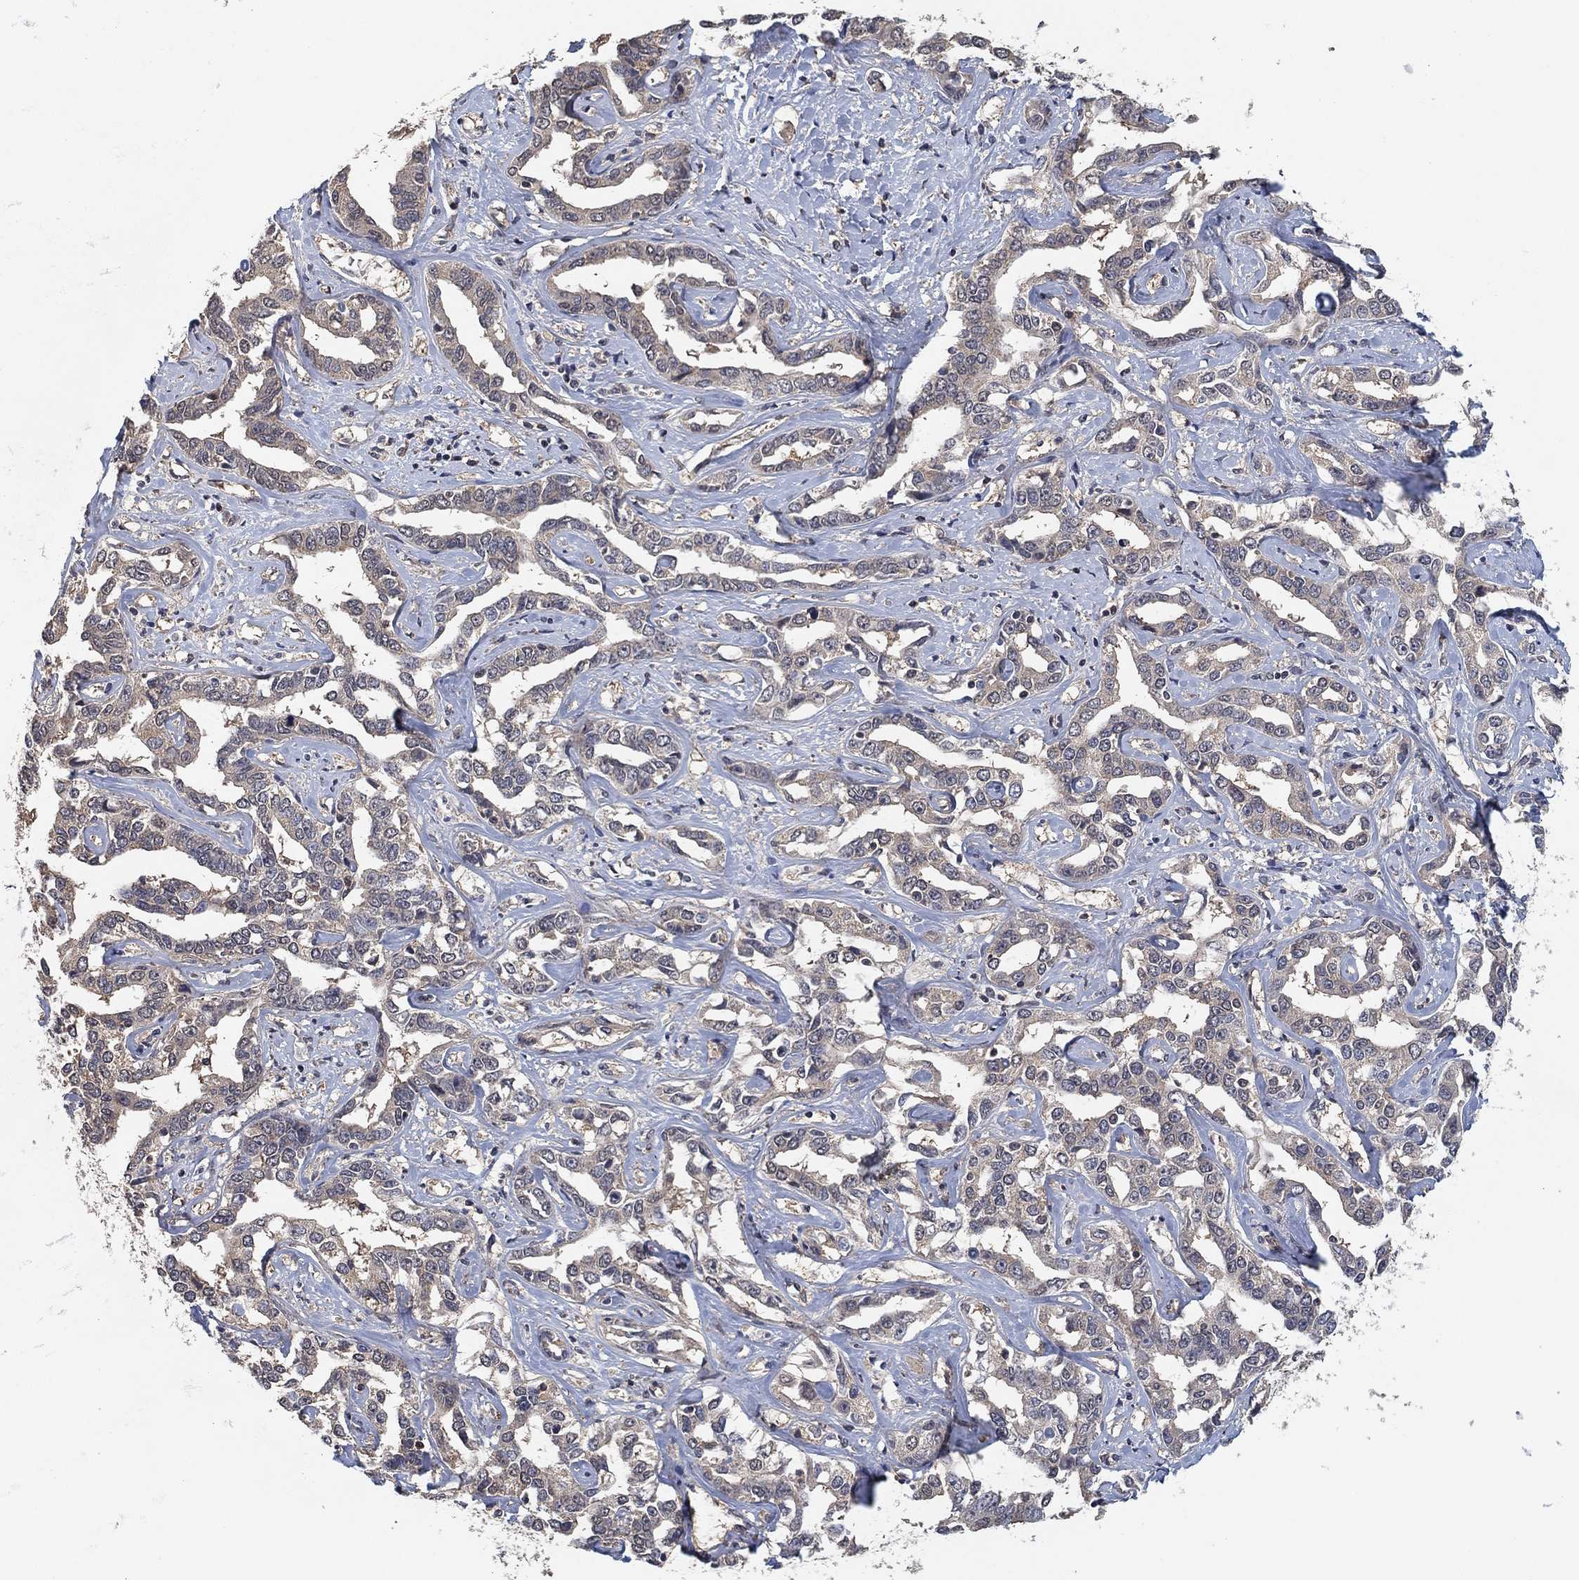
{"staining": {"intensity": "negative", "quantity": "none", "location": "none"}, "tissue": "liver cancer", "cell_type": "Tumor cells", "image_type": "cancer", "snomed": [{"axis": "morphology", "description": "Cholangiocarcinoma"}, {"axis": "topography", "description": "Liver"}], "caption": "Immunohistochemical staining of human liver cancer (cholangiocarcinoma) reveals no significant positivity in tumor cells.", "gene": "CCDC43", "patient": {"sex": "male", "age": 59}}